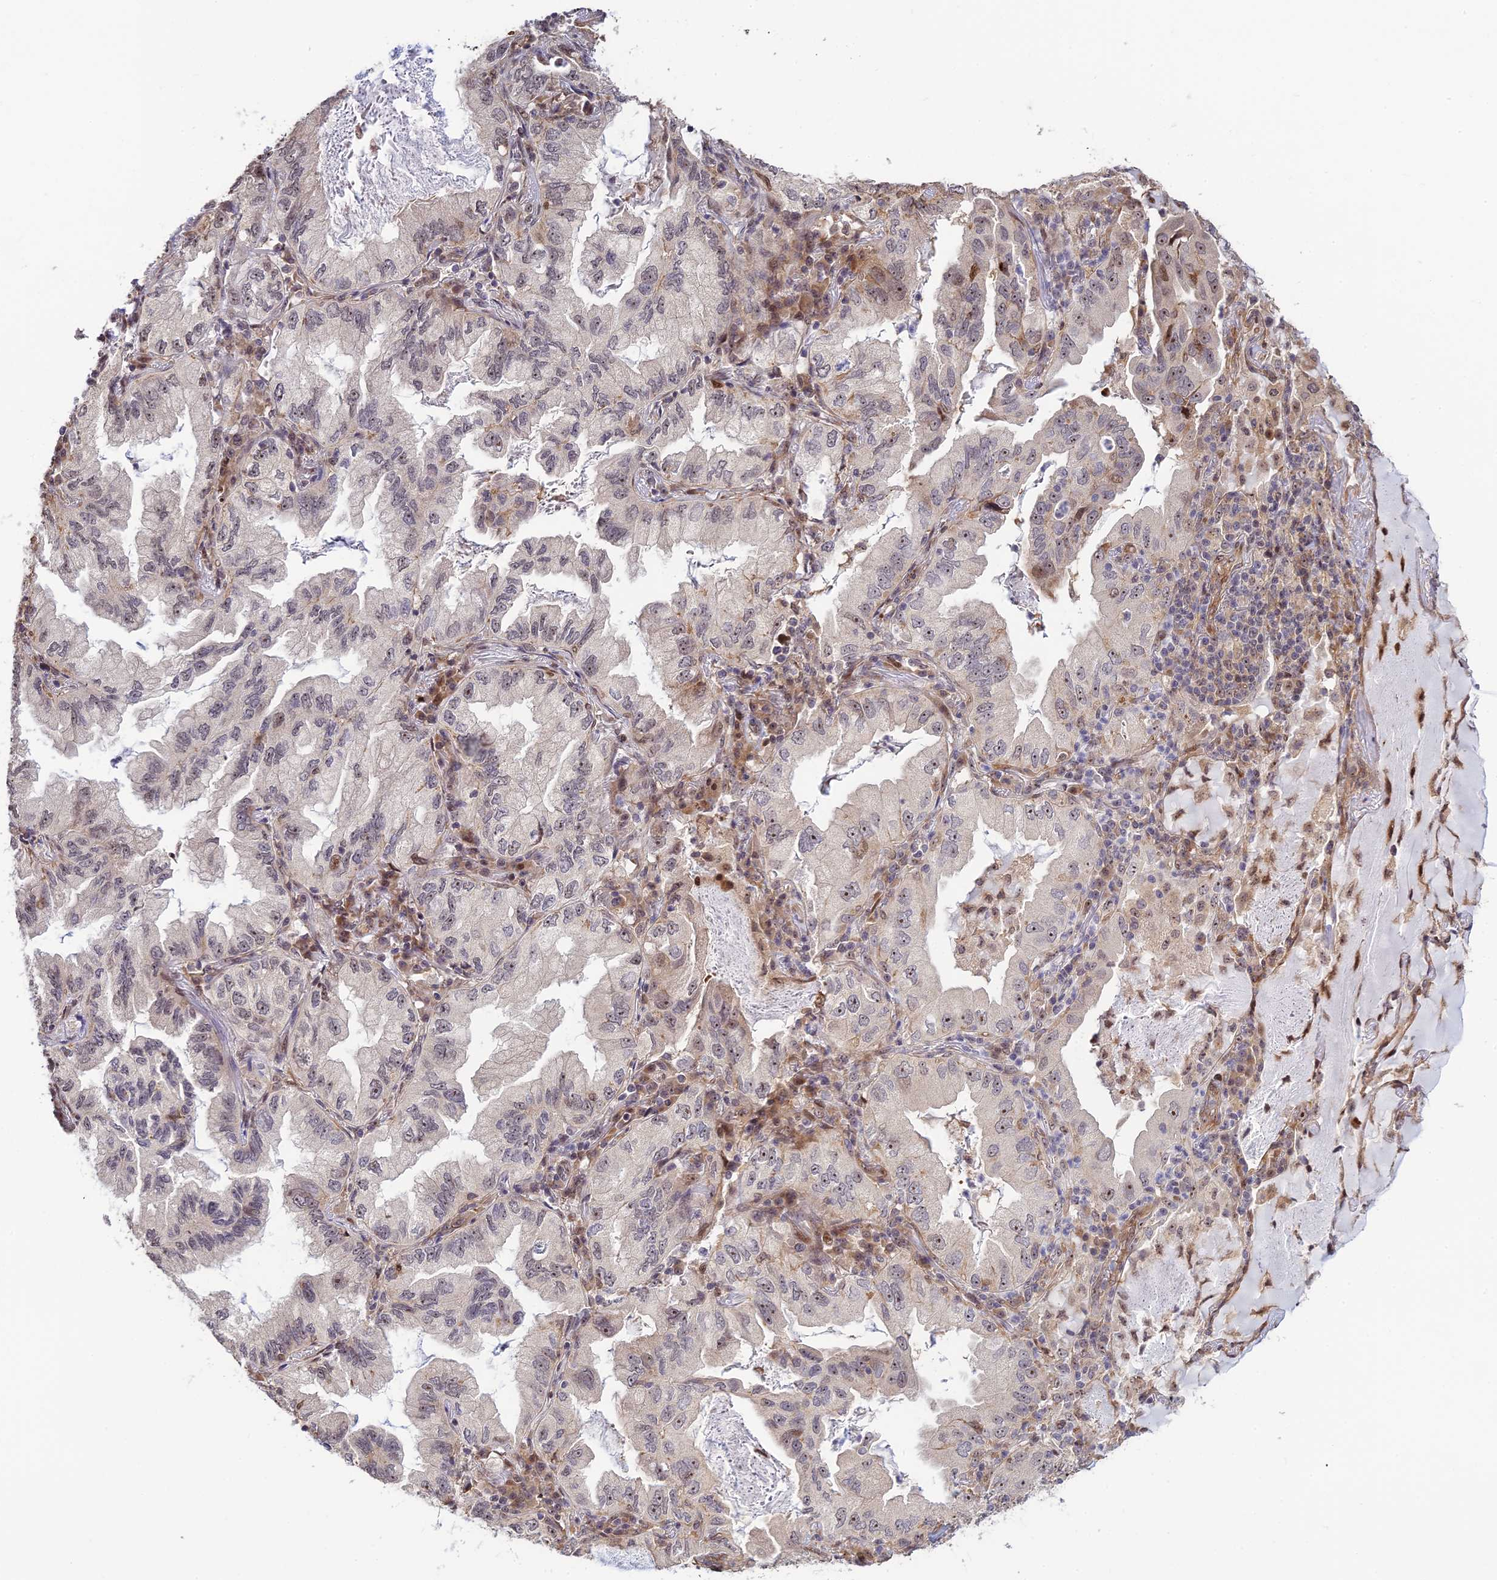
{"staining": {"intensity": "moderate", "quantity": "<25%", "location": "cytoplasmic/membranous,nuclear"}, "tissue": "lung cancer", "cell_type": "Tumor cells", "image_type": "cancer", "snomed": [{"axis": "morphology", "description": "Adenocarcinoma, NOS"}, {"axis": "topography", "description": "Lung"}], "caption": "Protein expression by immunohistochemistry (IHC) demonstrates moderate cytoplasmic/membranous and nuclear expression in approximately <25% of tumor cells in lung adenocarcinoma. Nuclei are stained in blue.", "gene": "UFSP2", "patient": {"sex": "female", "age": 69}}